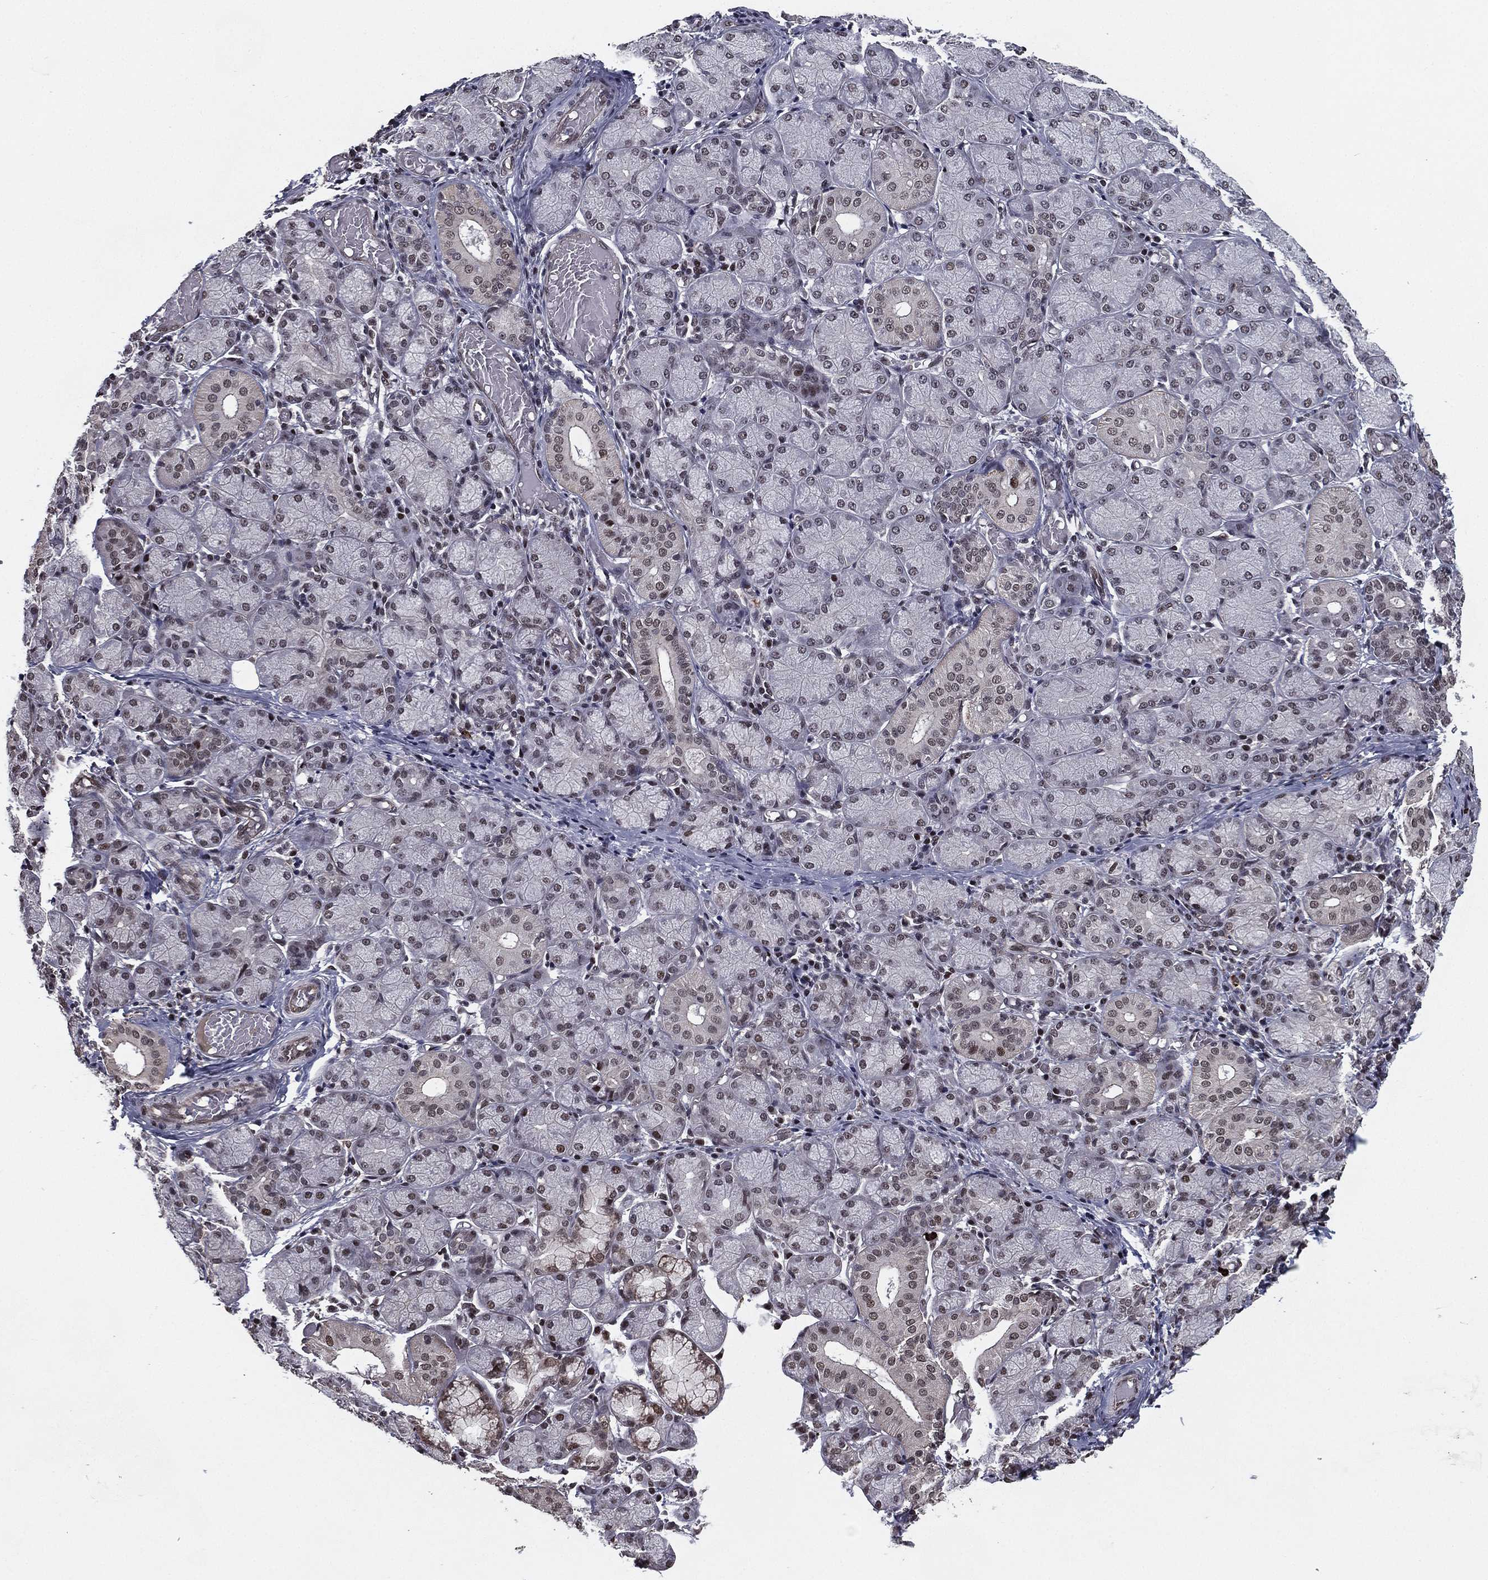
{"staining": {"intensity": "strong", "quantity": "<25%", "location": "nuclear"}, "tissue": "salivary gland", "cell_type": "Glandular cells", "image_type": "normal", "snomed": [{"axis": "morphology", "description": "Normal tissue, NOS"}, {"axis": "topography", "description": "Salivary gland"}, {"axis": "topography", "description": "Peripheral nerve tissue"}], "caption": "Immunohistochemical staining of unremarkable salivary gland displays strong nuclear protein staining in about <25% of glandular cells. The staining was performed using DAB, with brown indicating positive protein expression. Nuclei are stained blue with hematoxylin.", "gene": "RARB", "patient": {"sex": "female", "age": 24}}